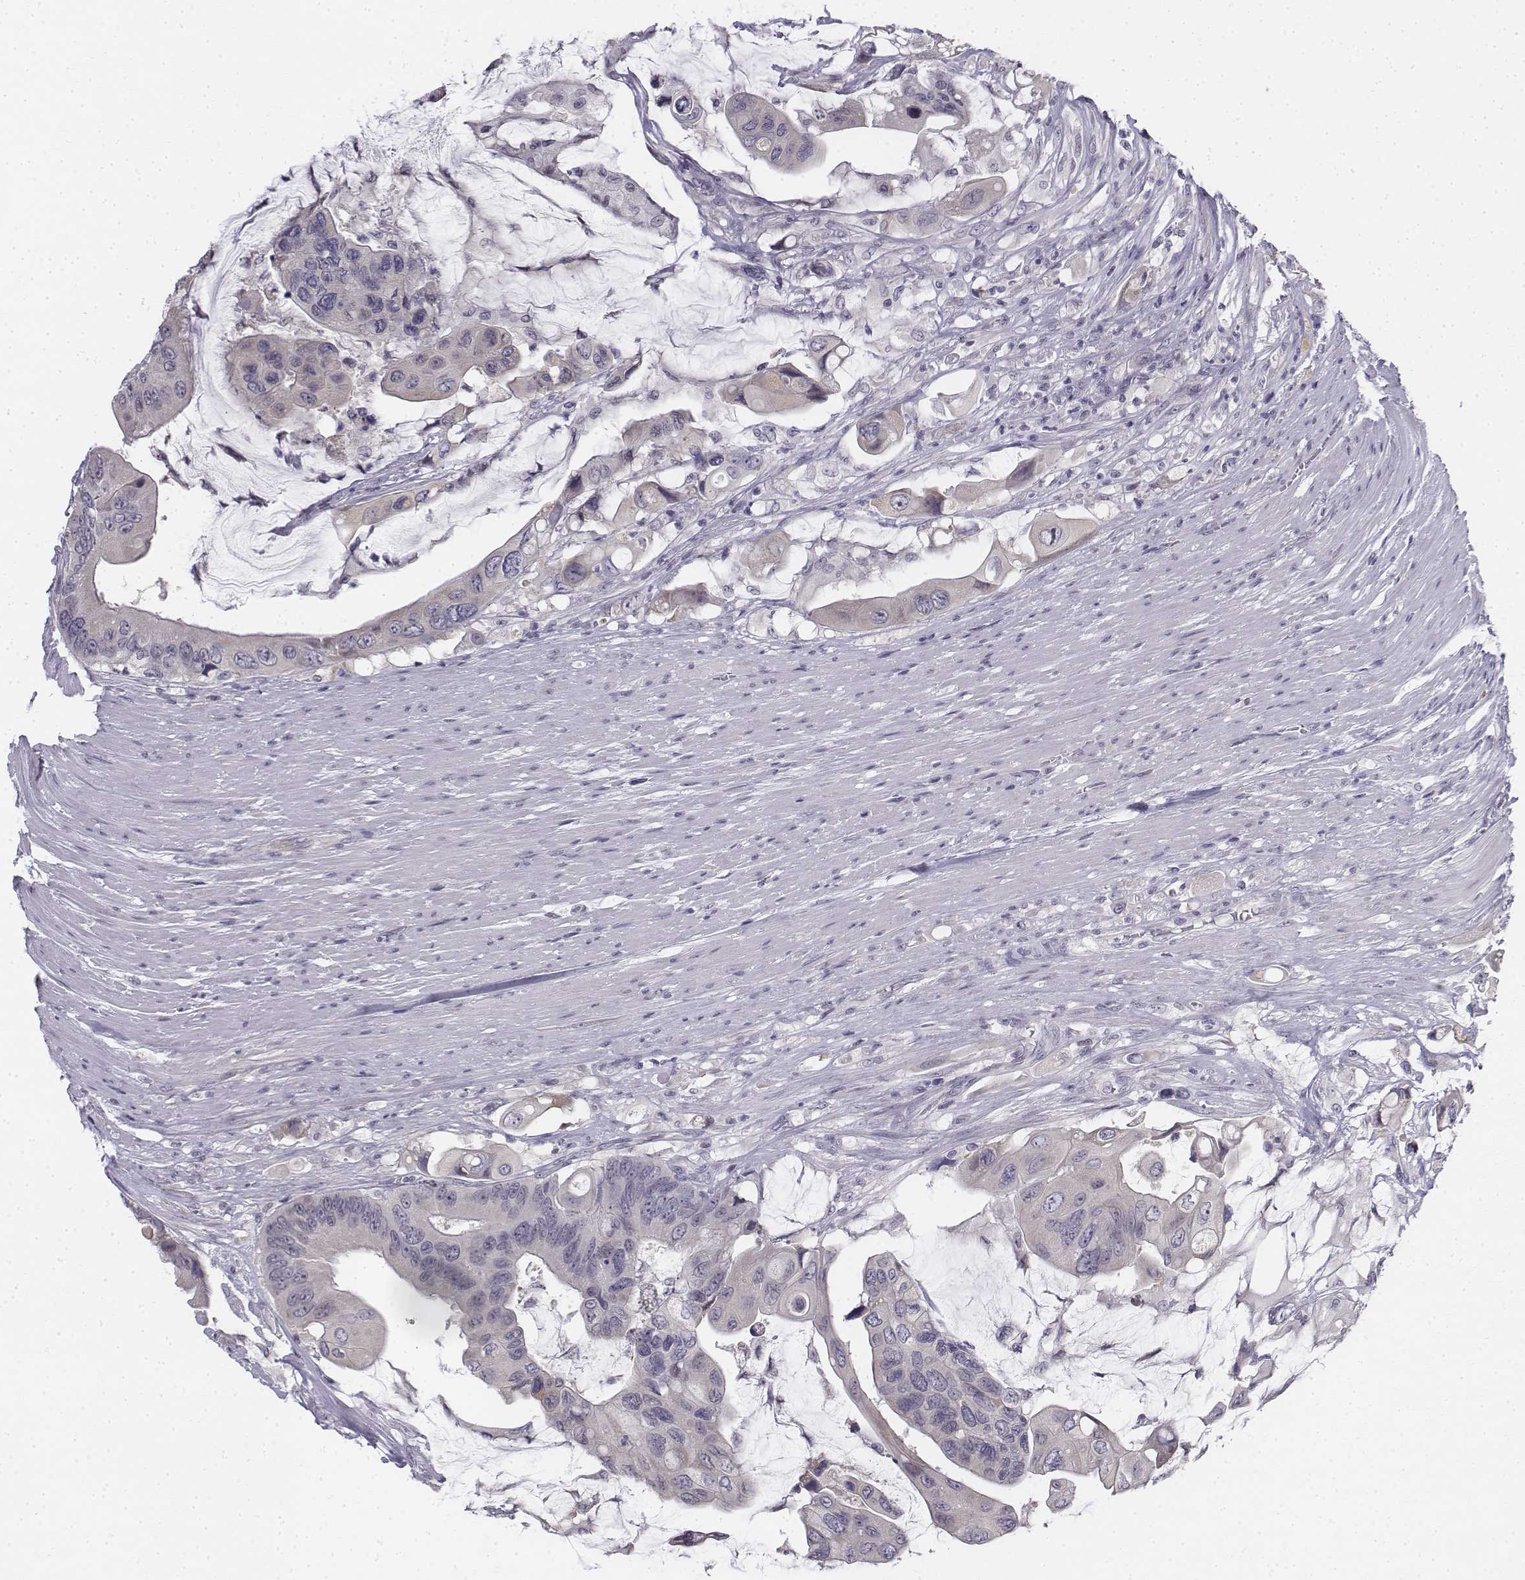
{"staining": {"intensity": "negative", "quantity": "none", "location": "none"}, "tissue": "colorectal cancer", "cell_type": "Tumor cells", "image_type": "cancer", "snomed": [{"axis": "morphology", "description": "Adenocarcinoma, NOS"}, {"axis": "topography", "description": "Rectum"}], "caption": "Colorectal cancer (adenocarcinoma) stained for a protein using immunohistochemistry (IHC) displays no expression tumor cells.", "gene": "PENK", "patient": {"sex": "male", "age": 63}}